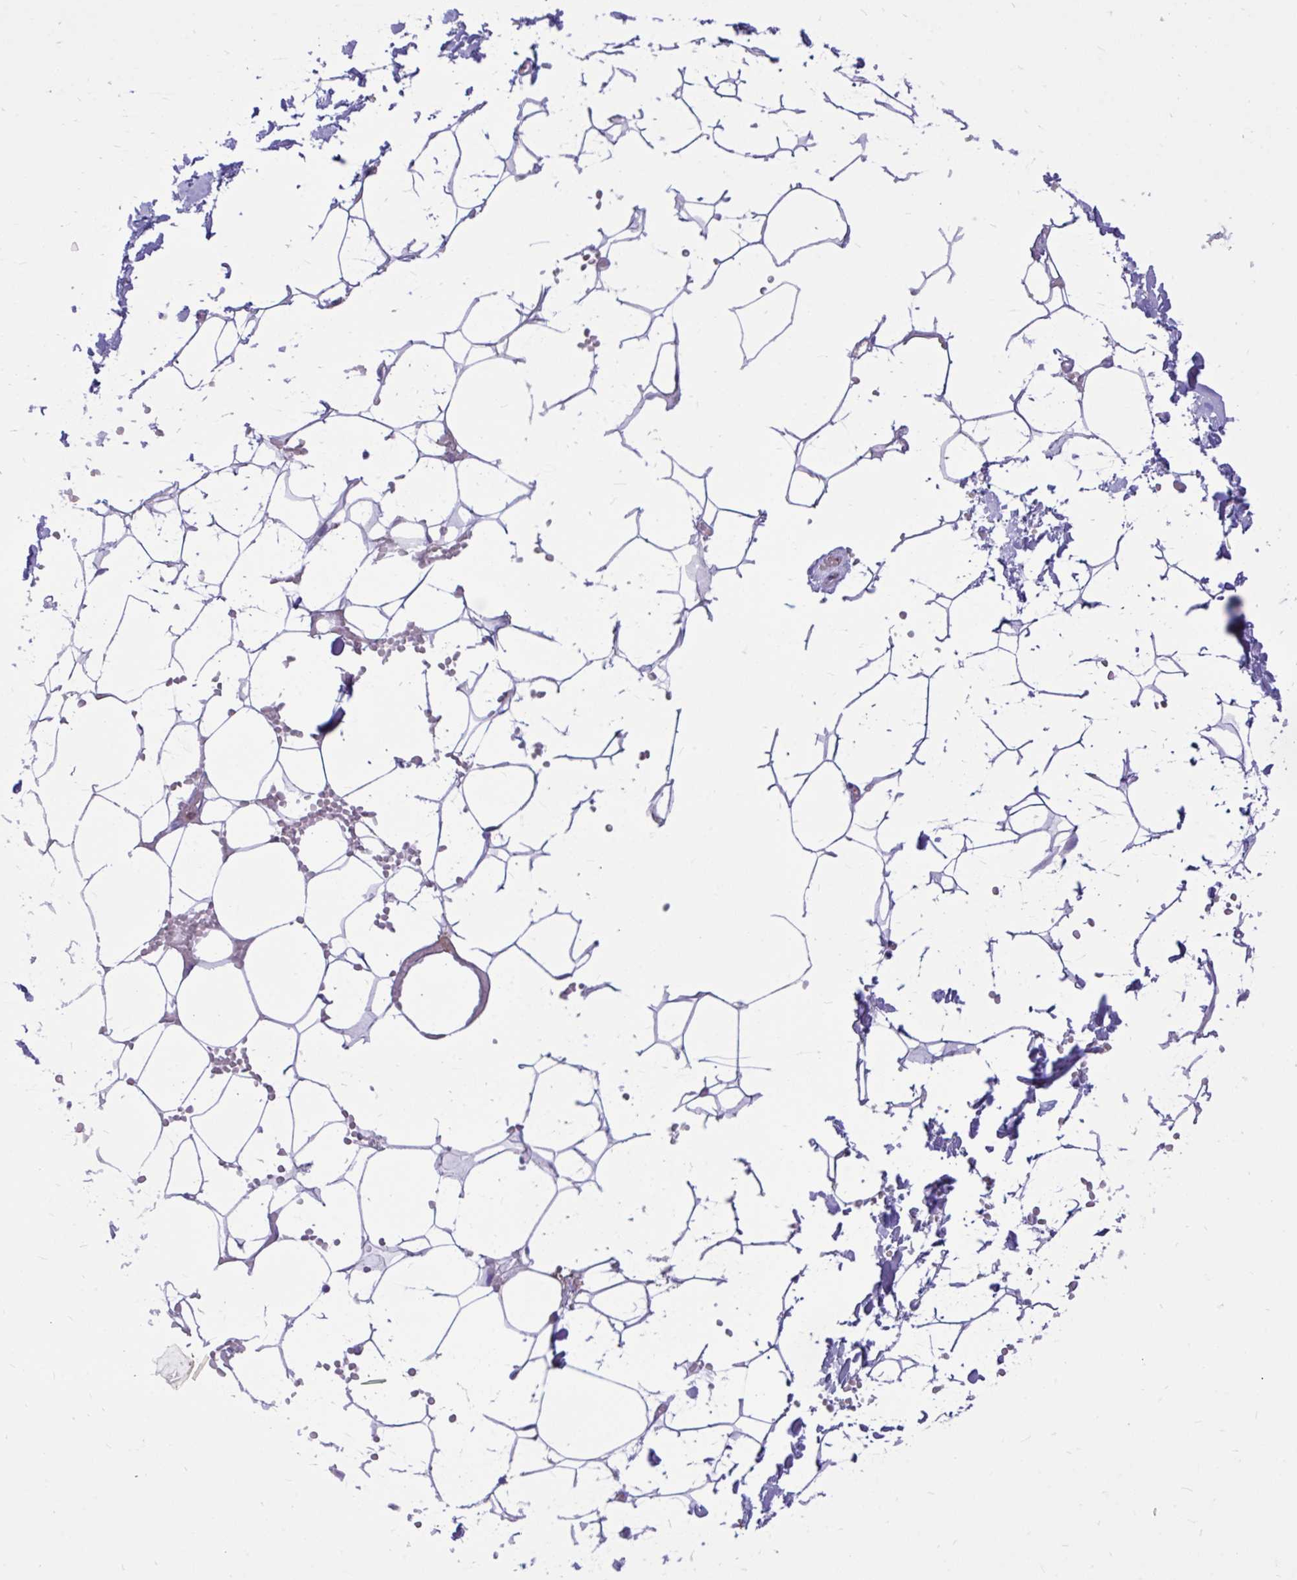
{"staining": {"intensity": "negative", "quantity": "none", "location": "none"}, "tissue": "adipose tissue", "cell_type": "Adipocytes", "image_type": "normal", "snomed": [{"axis": "morphology", "description": "Normal tissue, NOS"}, {"axis": "topography", "description": "Skin"}, {"axis": "topography", "description": "Peripheral nerve tissue"}], "caption": "DAB (3,3'-diaminobenzidine) immunohistochemical staining of normal human adipose tissue shows no significant staining in adipocytes. (Brightfield microscopy of DAB IHC at high magnification).", "gene": "TLR7", "patient": {"sex": "female", "age": 56}}